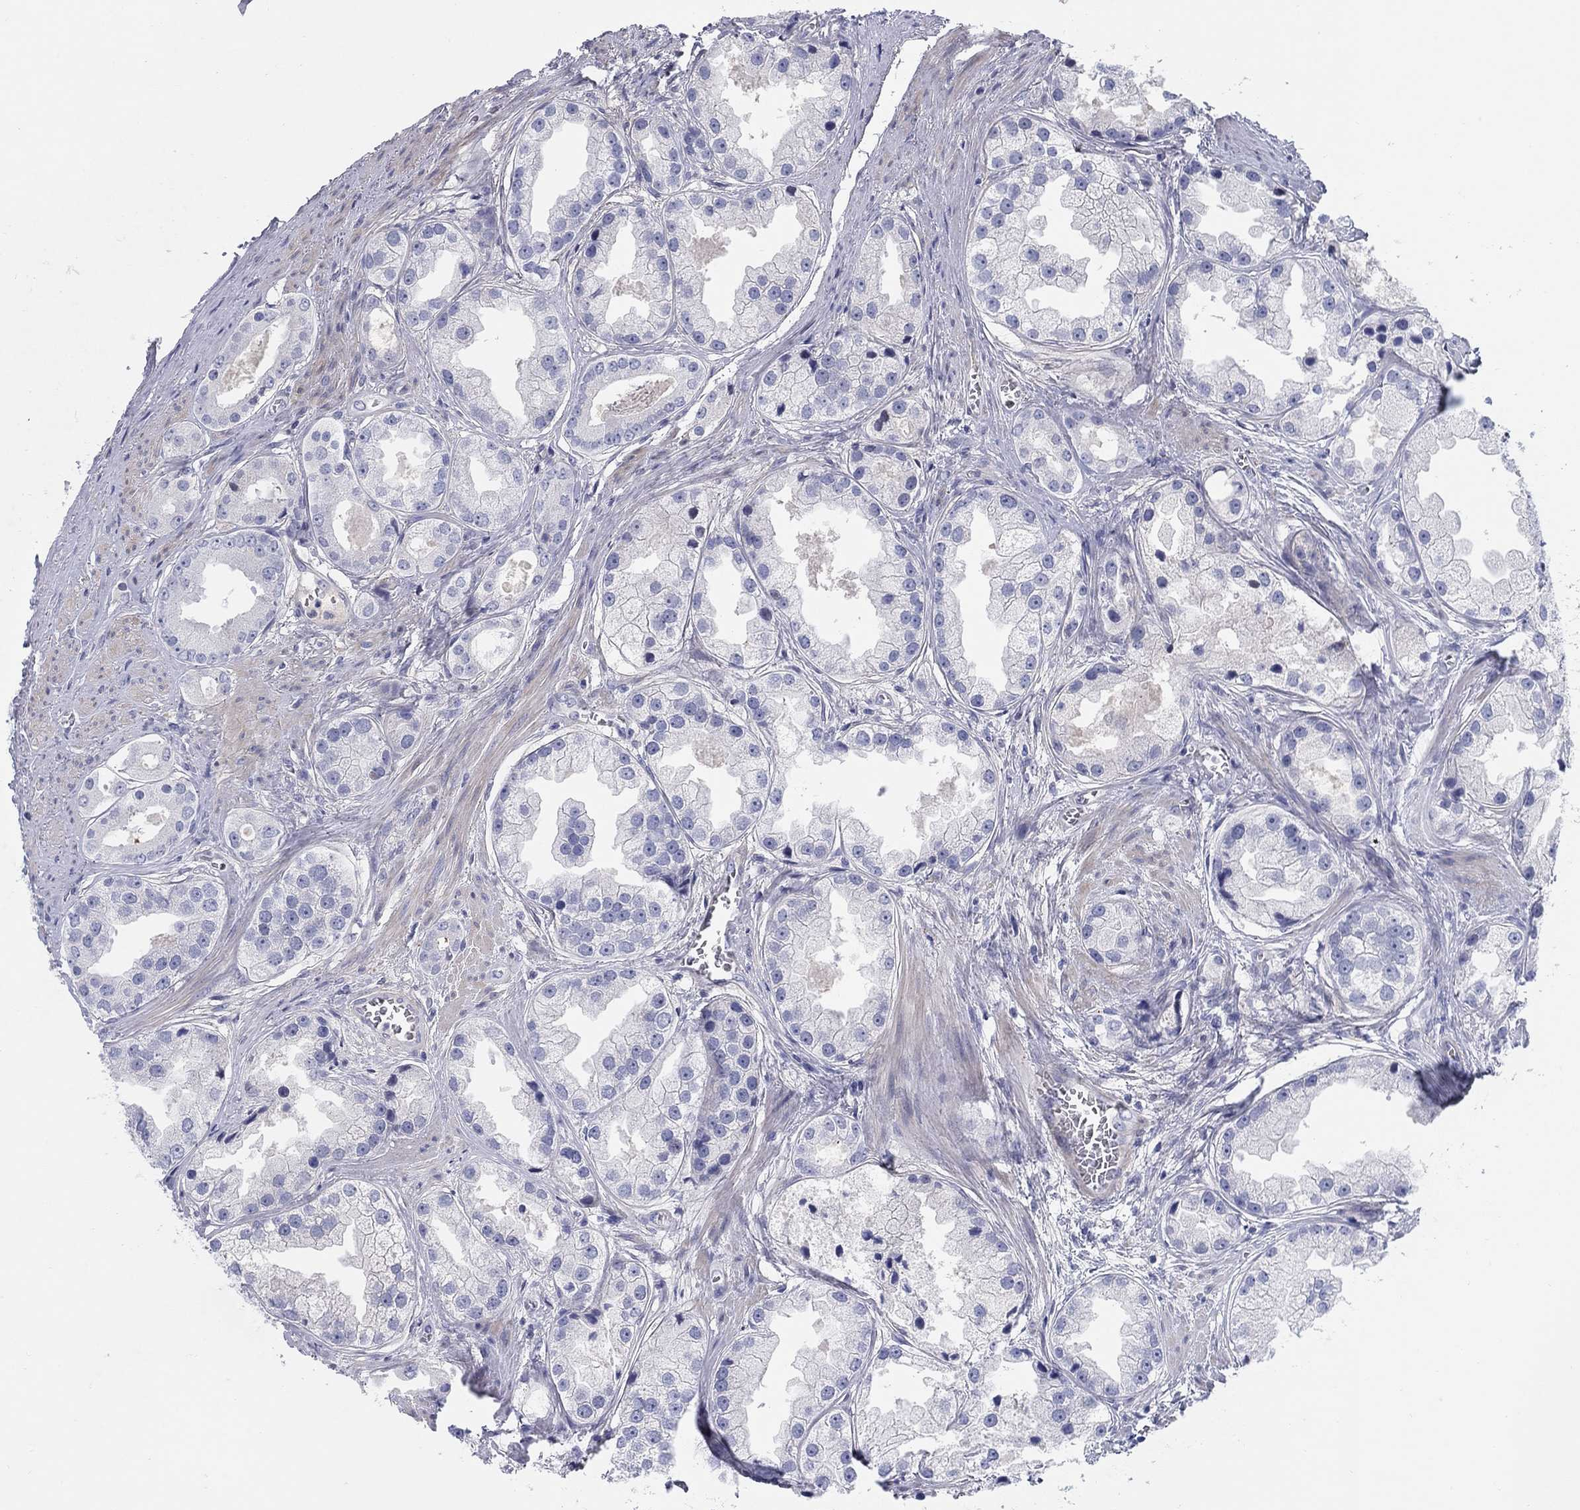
{"staining": {"intensity": "negative", "quantity": "none", "location": "none"}, "tissue": "prostate cancer", "cell_type": "Tumor cells", "image_type": "cancer", "snomed": [{"axis": "morphology", "description": "Adenocarcinoma, NOS"}, {"axis": "topography", "description": "Prostate"}], "caption": "Tumor cells show no significant expression in prostate cancer. (DAB (3,3'-diaminobenzidine) IHC with hematoxylin counter stain).", "gene": "HEATR4", "patient": {"sex": "male", "age": 61}}